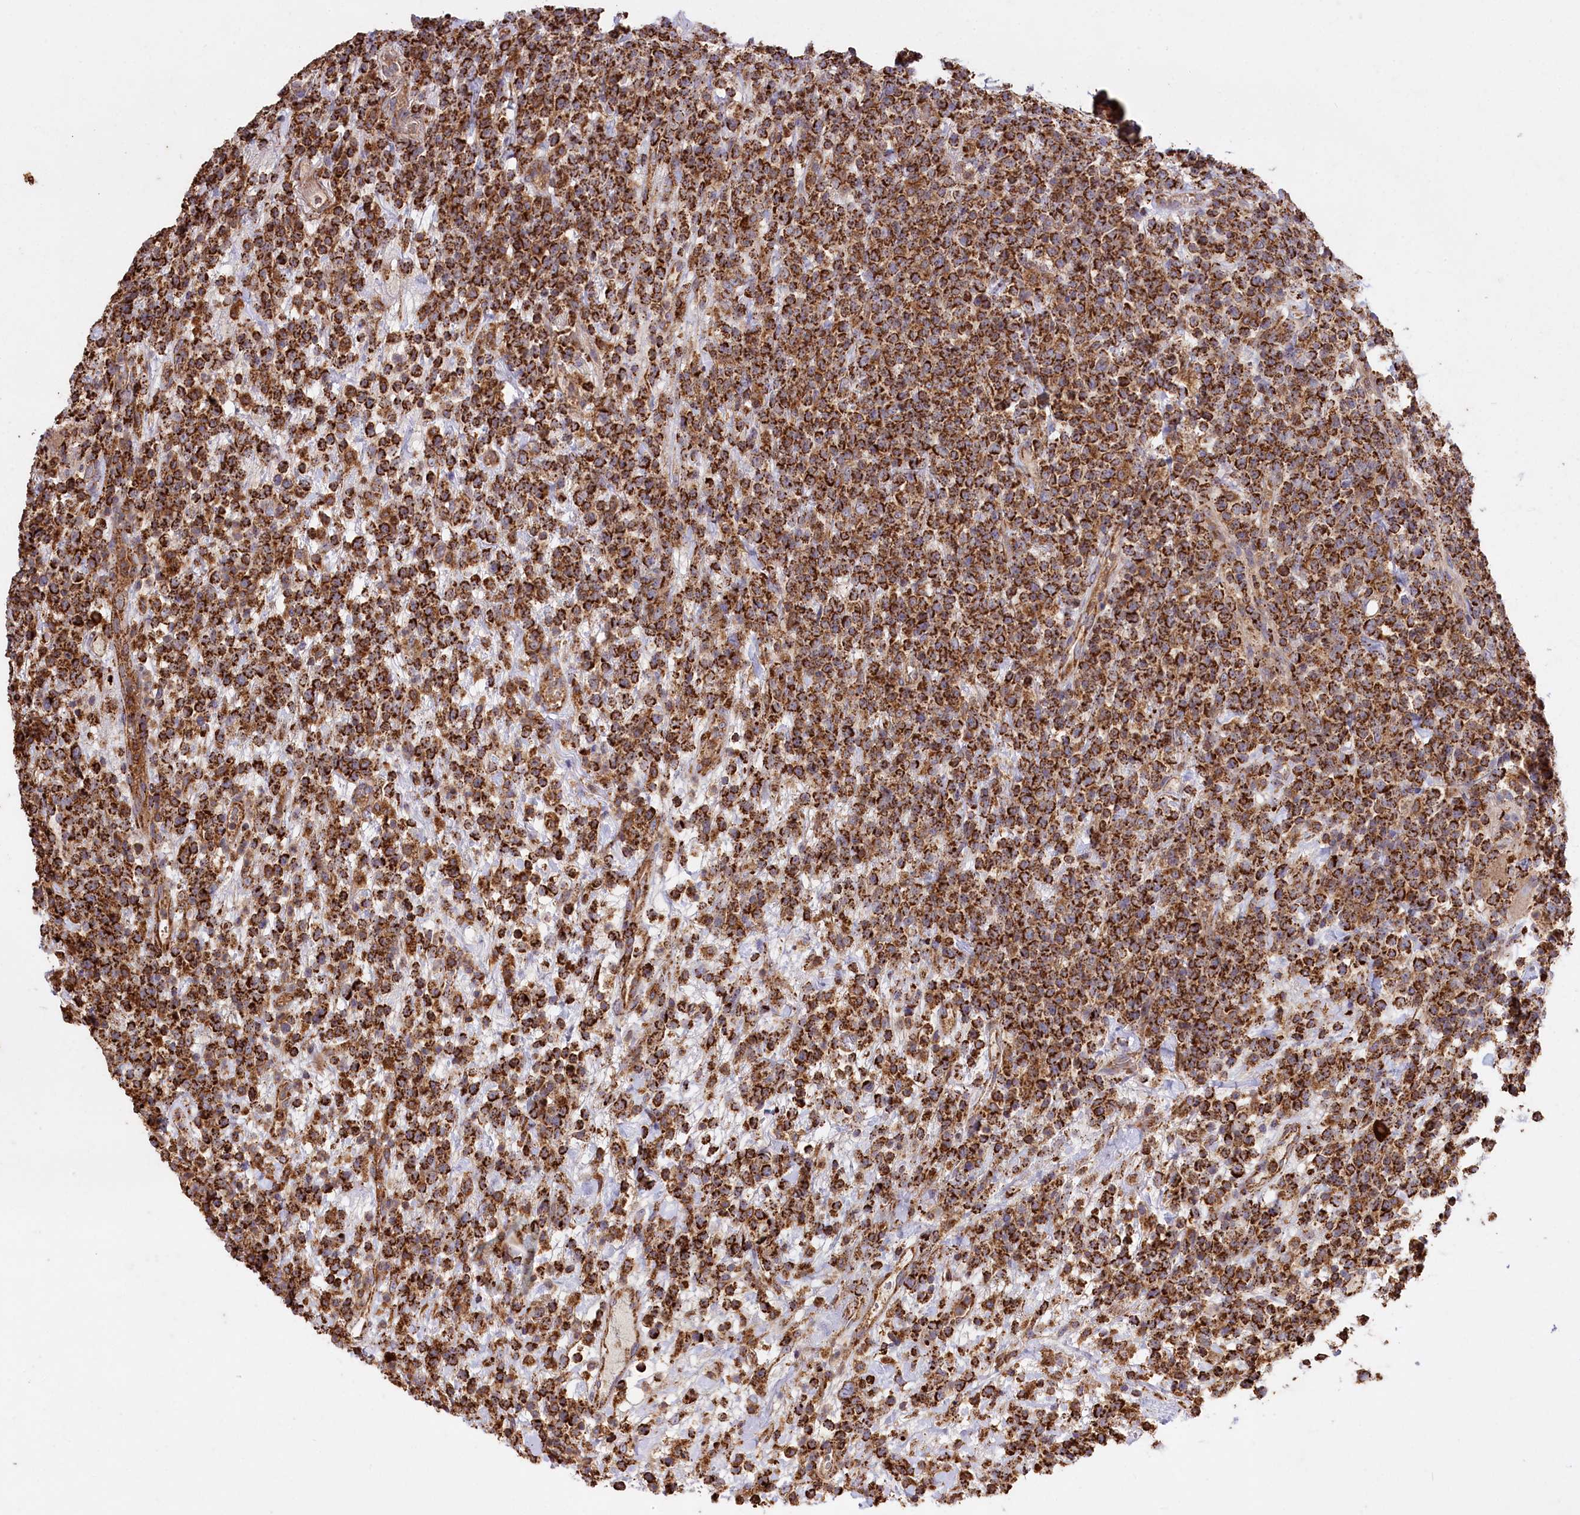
{"staining": {"intensity": "strong", "quantity": ">75%", "location": "cytoplasmic/membranous"}, "tissue": "lymphoma", "cell_type": "Tumor cells", "image_type": "cancer", "snomed": [{"axis": "morphology", "description": "Malignant lymphoma, non-Hodgkin's type, High grade"}, {"axis": "topography", "description": "Colon"}], "caption": "A brown stain highlights strong cytoplasmic/membranous staining of a protein in human lymphoma tumor cells.", "gene": "CARD19", "patient": {"sex": "female", "age": 53}}